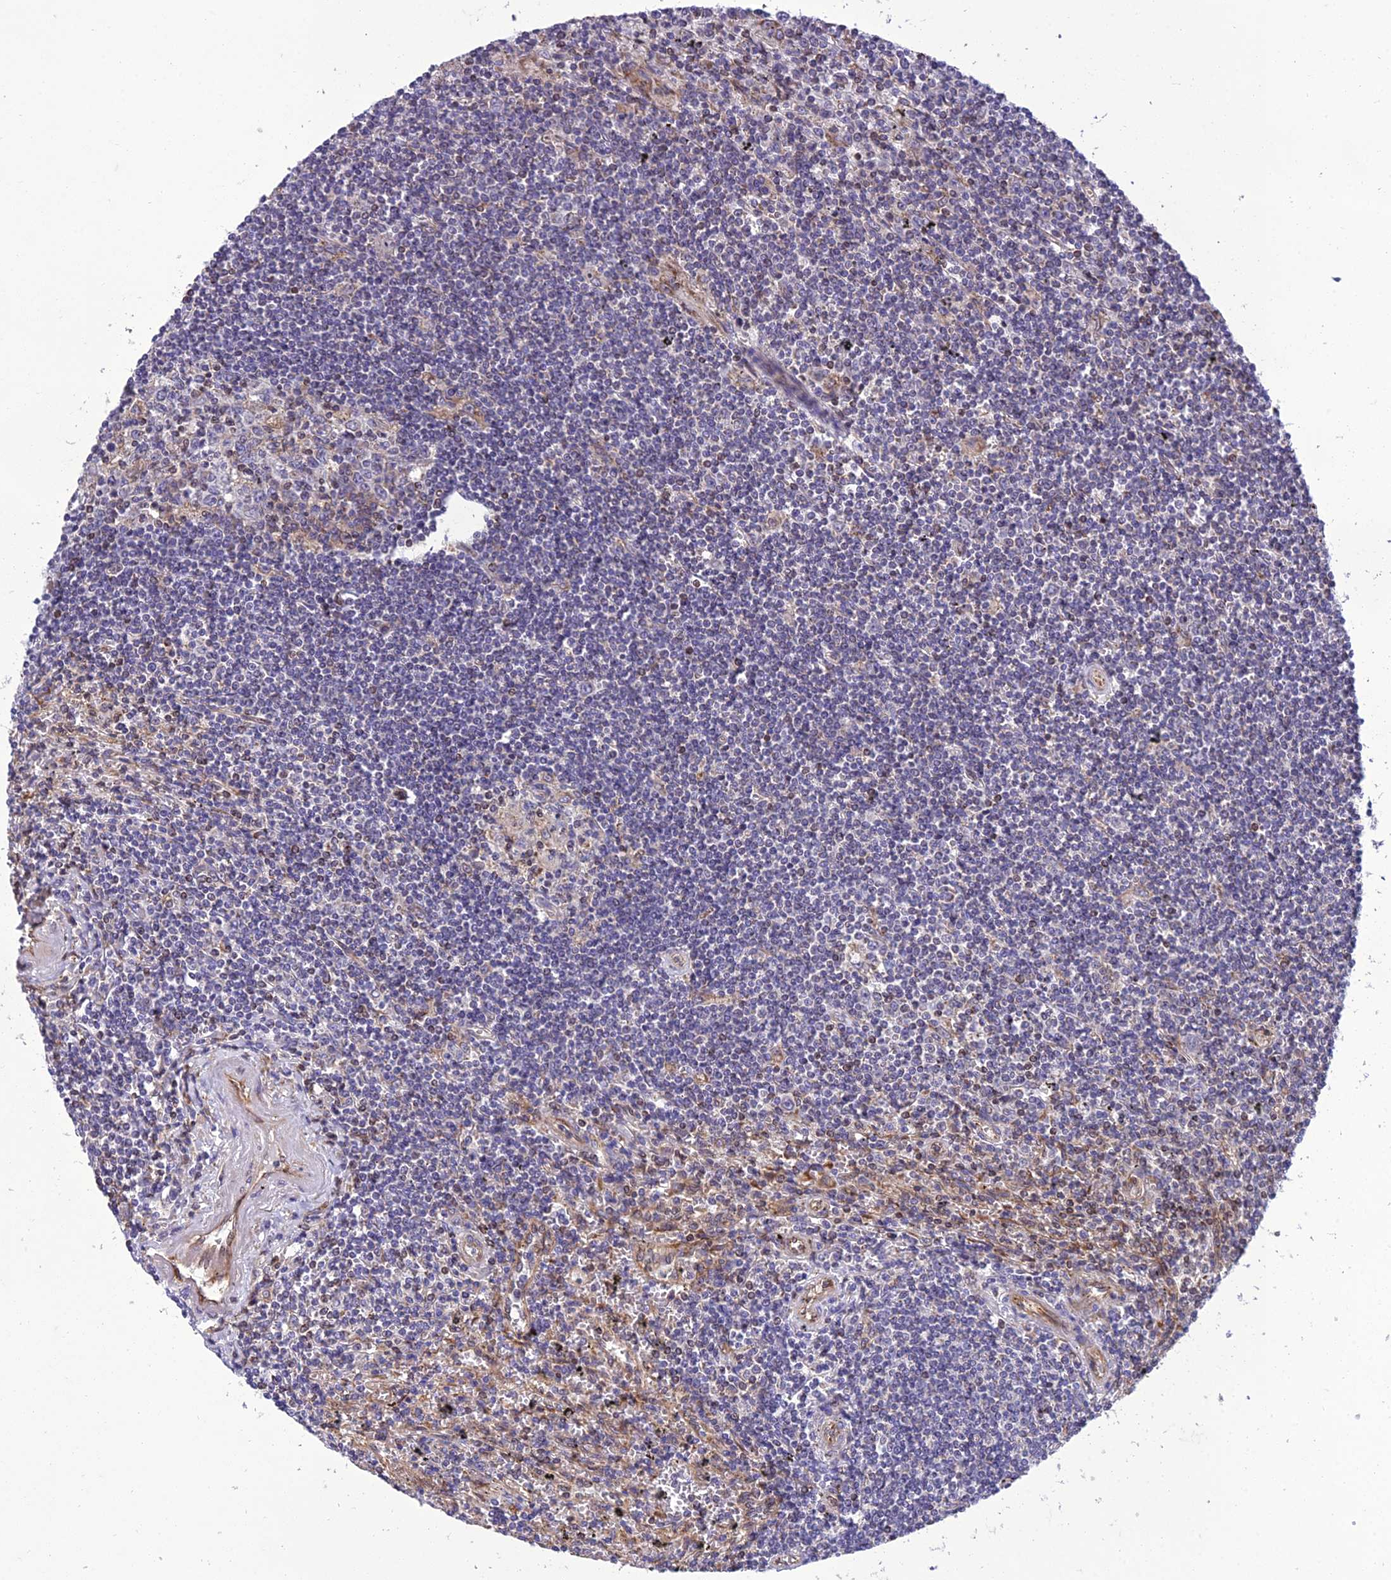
{"staining": {"intensity": "negative", "quantity": "none", "location": "none"}, "tissue": "lymphoma", "cell_type": "Tumor cells", "image_type": "cancer", "snomed": [{"axis": "morphology", "description": "Malignant lymphoma, non-Hodgkin's type, Low grade"}, {"axis": "topography", "description": "Spleen"}], "caption": "High power microscopy histopathology image of an IHC image of low-grade malignant lymphoma, non-Hodgkin's type, revealing no significant positivity in tumor cells.", "gene": "GIMAP1", "patient": {"sex": "male", "age": 76}}